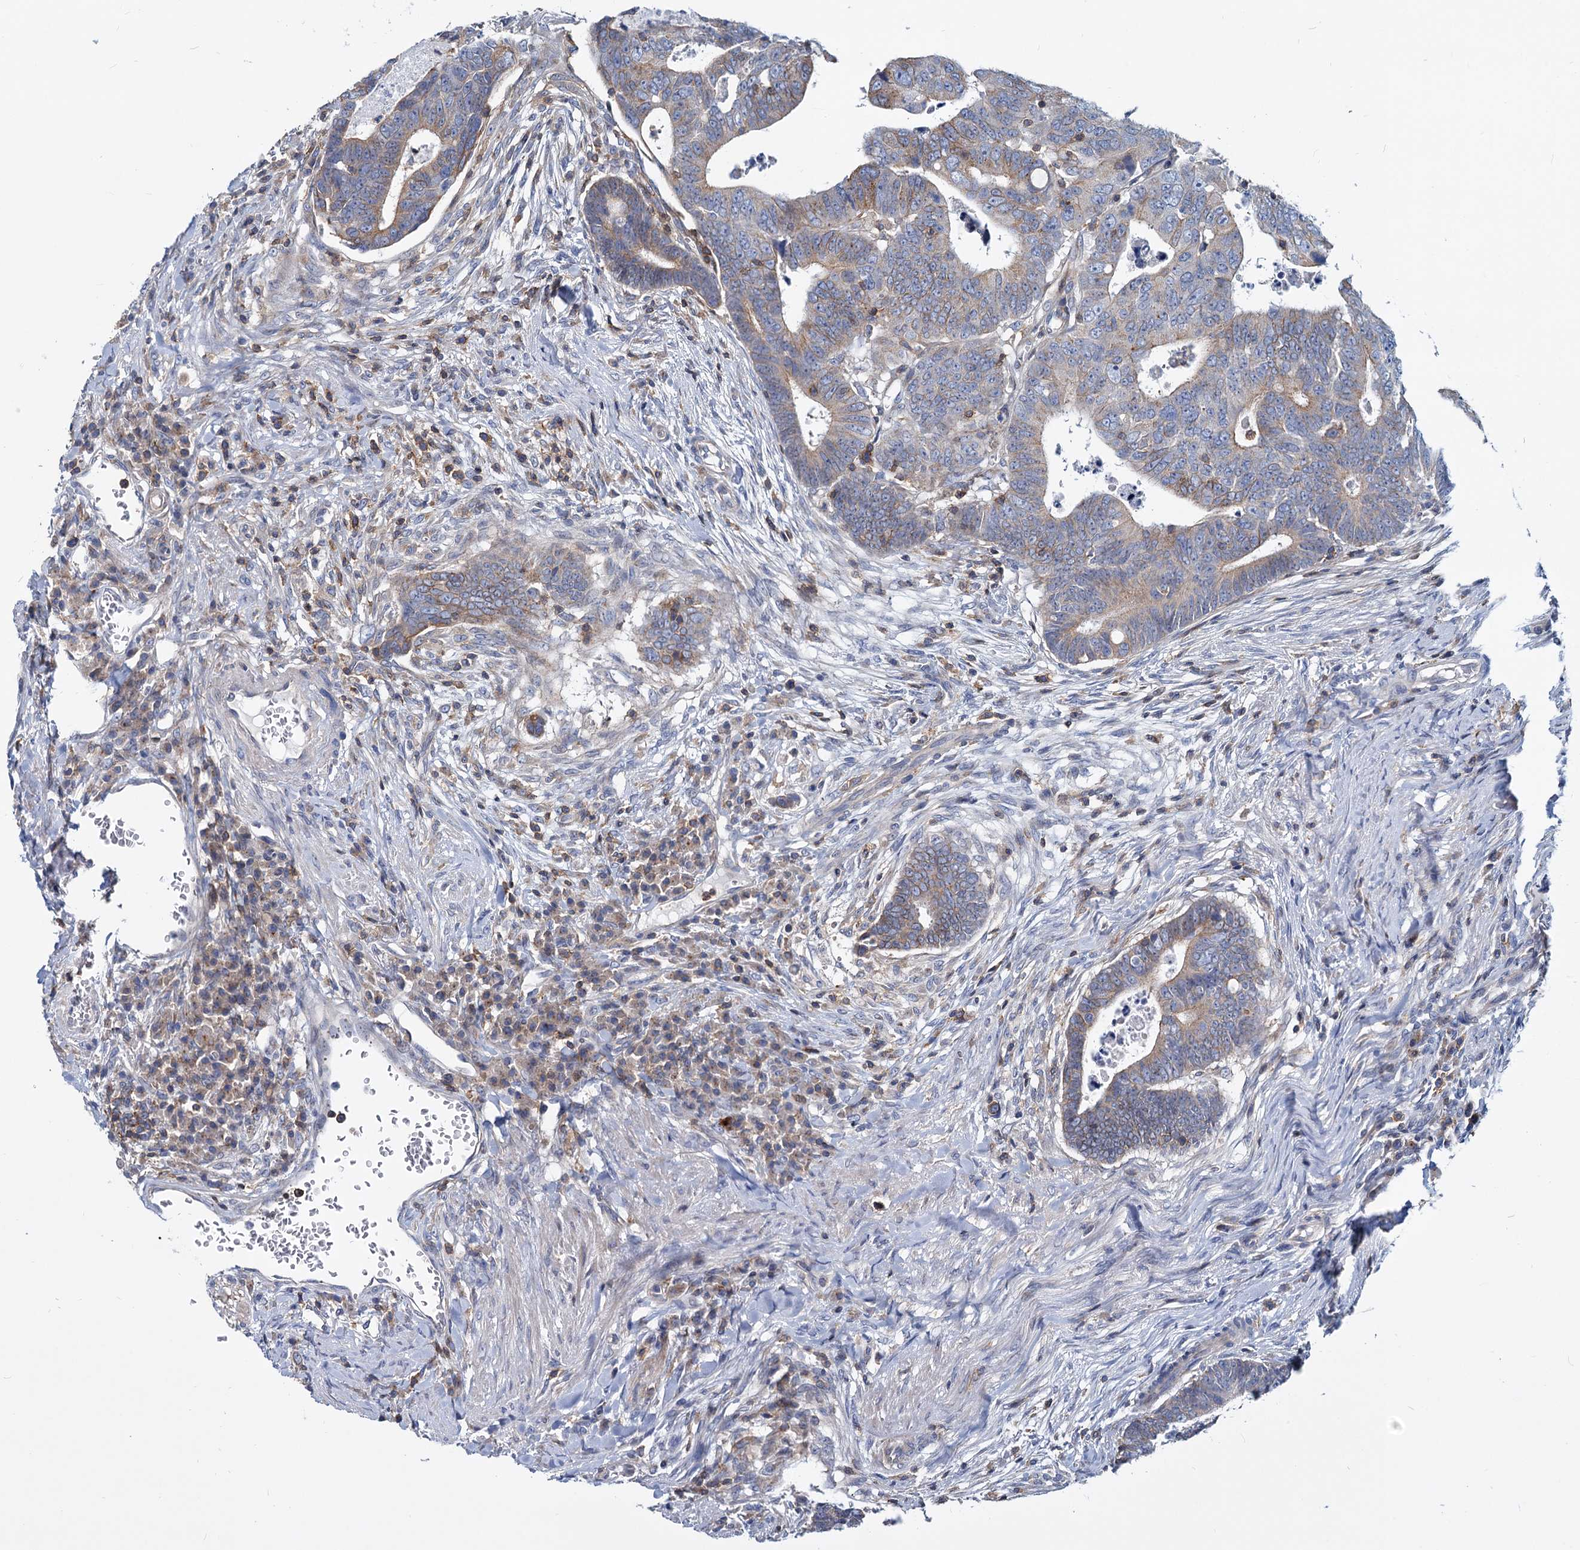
{"staining": {"intensity": "moderate", "quantity": "<25%", "location": "cytoplasmic/membranous"}, "tissue": "colorectal cancer", "cell_type": "Tumor cells", "image_type": "cancer", "snomed": [{"axis": "morphology", "description": "Normal tissue, NOS"}, {"axis": "morphology", "description": "Adenocarcinoma, NOS"}, {"axis": "topography", "description": "Rectum"}], "caption": "High-power microscopy captured an immunohistochemistry (IHC) image of adenocarcinoma (colorectal), revealing moderate cytoplasmic/membranous staining in about <25% of tumor cells.", "gene": "LRCH4", "patient": {"sex": "female", "age": 65}}